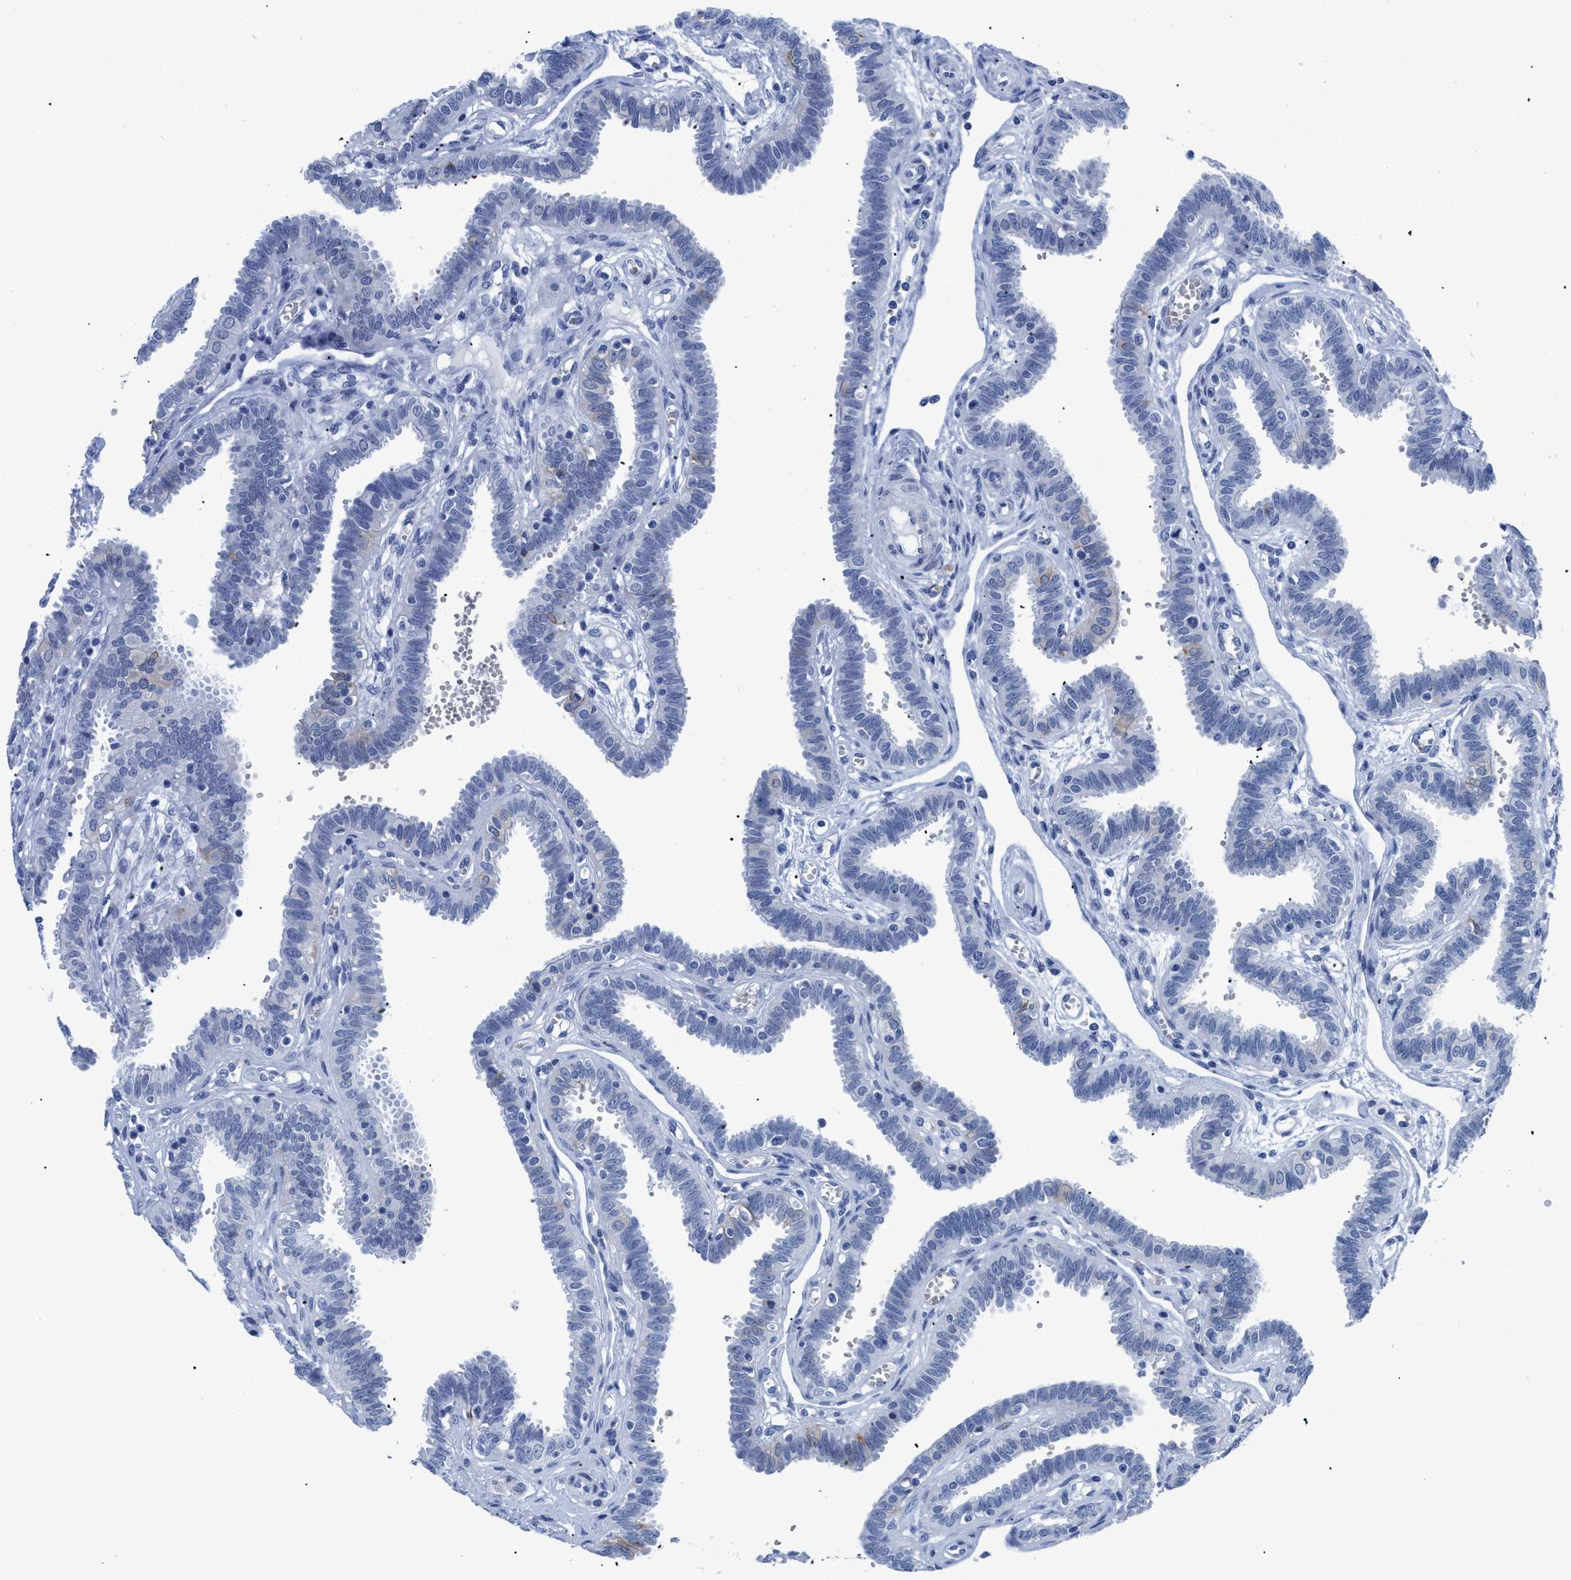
{"staining": {"intensity": "negative", "quantity": "none", "location": "none"}, "tissue": "fallopian tube", "cell_type": "Glandular cells", "image_type": "normal", "snomed": [{"axis": "morphology", "description": "Normal tissue, NOS"}, {"axis": "topography", "description": "Fallopian tube"}], "caption": "Image shows no protein staining in glandular cells of normal fallopian tube.", "gene": "DUSP26", "patient": {"sex": "female", "age": 32}}